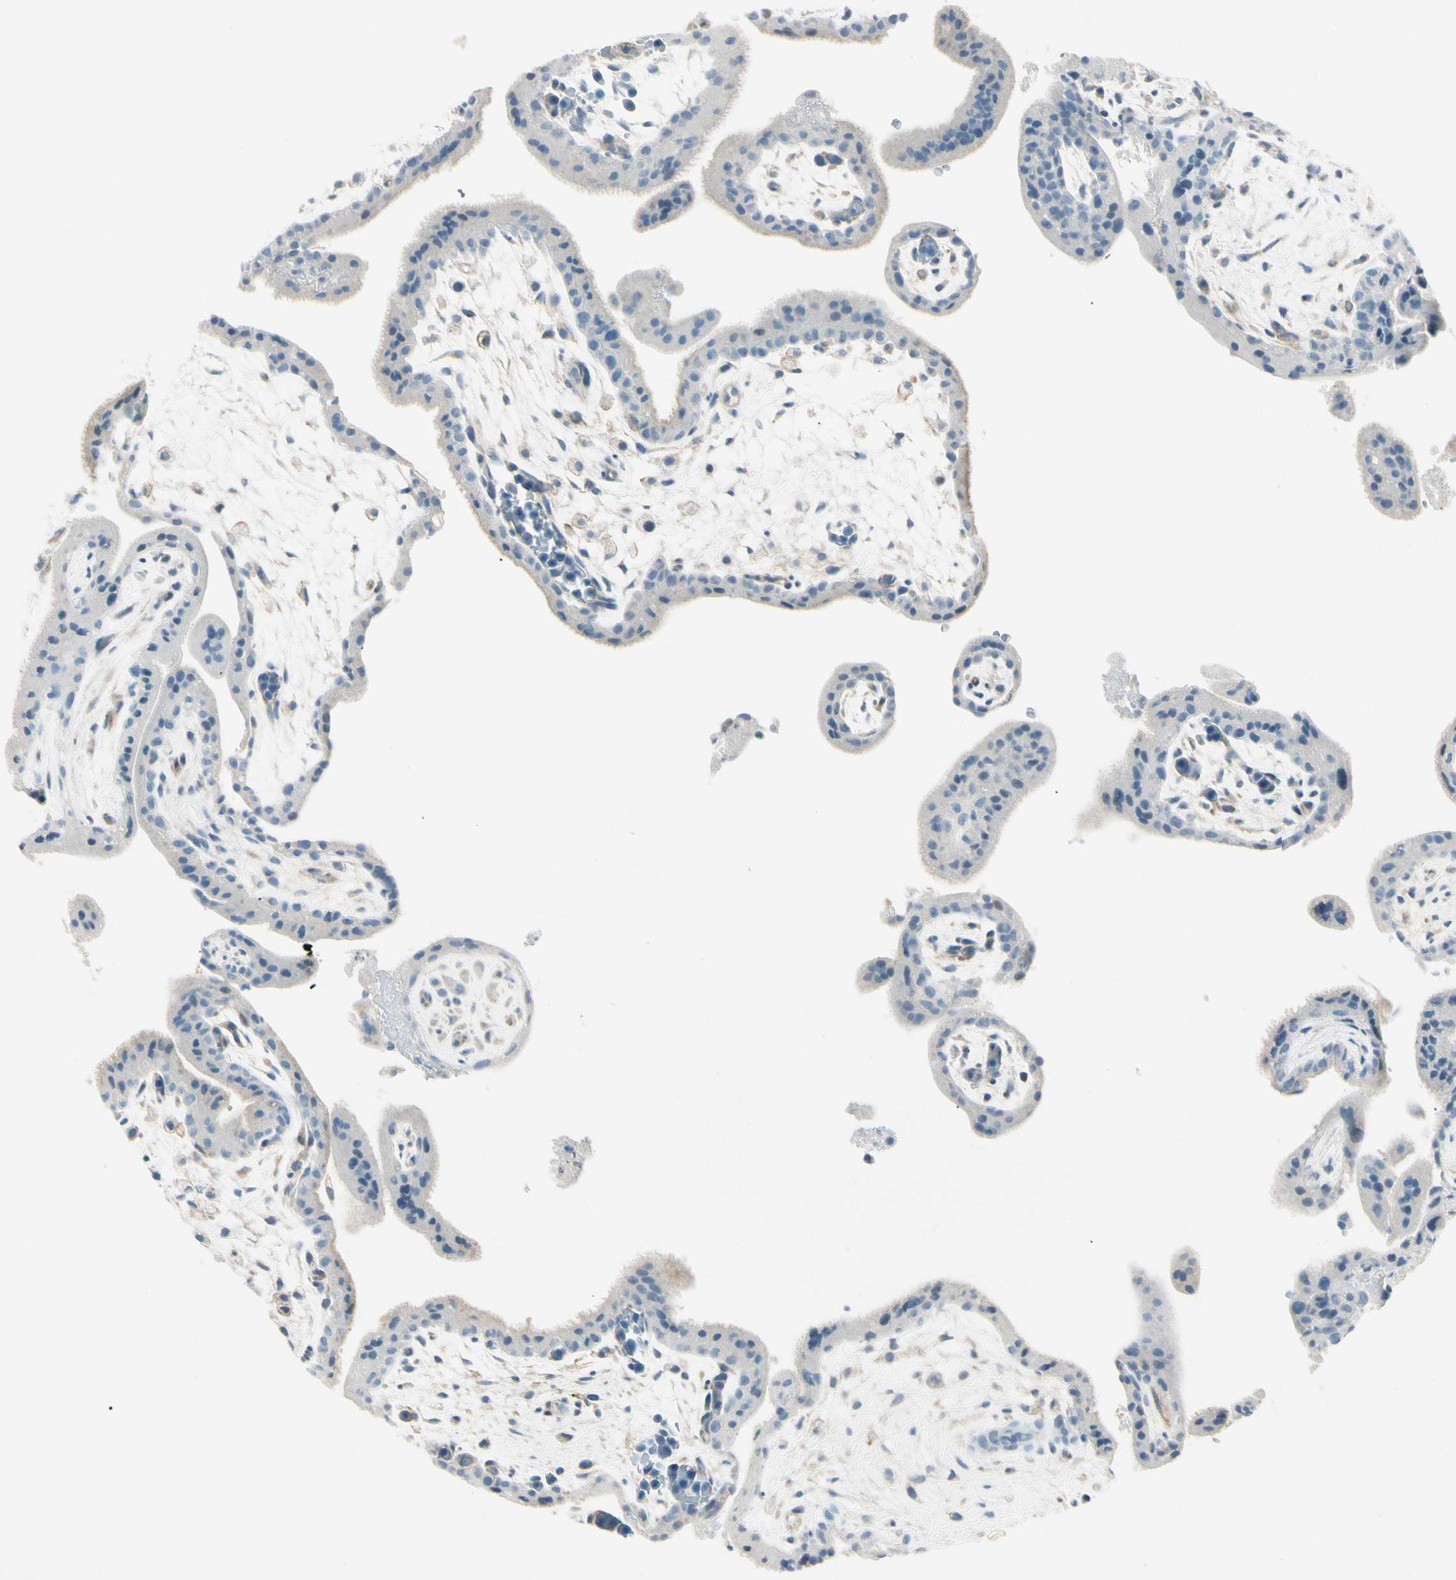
{"staining": {"intensity": "negative", "quantity": "none", "location": "none"}, "tissue": "placenta", "cell_type": "Trophoblastic cells", "image_type": "normal", "snomed": [{"axis": "morphology", "description": "Normal tissue, NOS"}, {"axis": "topography", "description": "Placenta"}], "caption": "Immunohistochemical staining of benign human placenta exhibits no significant staining in trophoblastic cells.", "gene": "AMPH", "patient": {"sex": "female", "age": 35}}